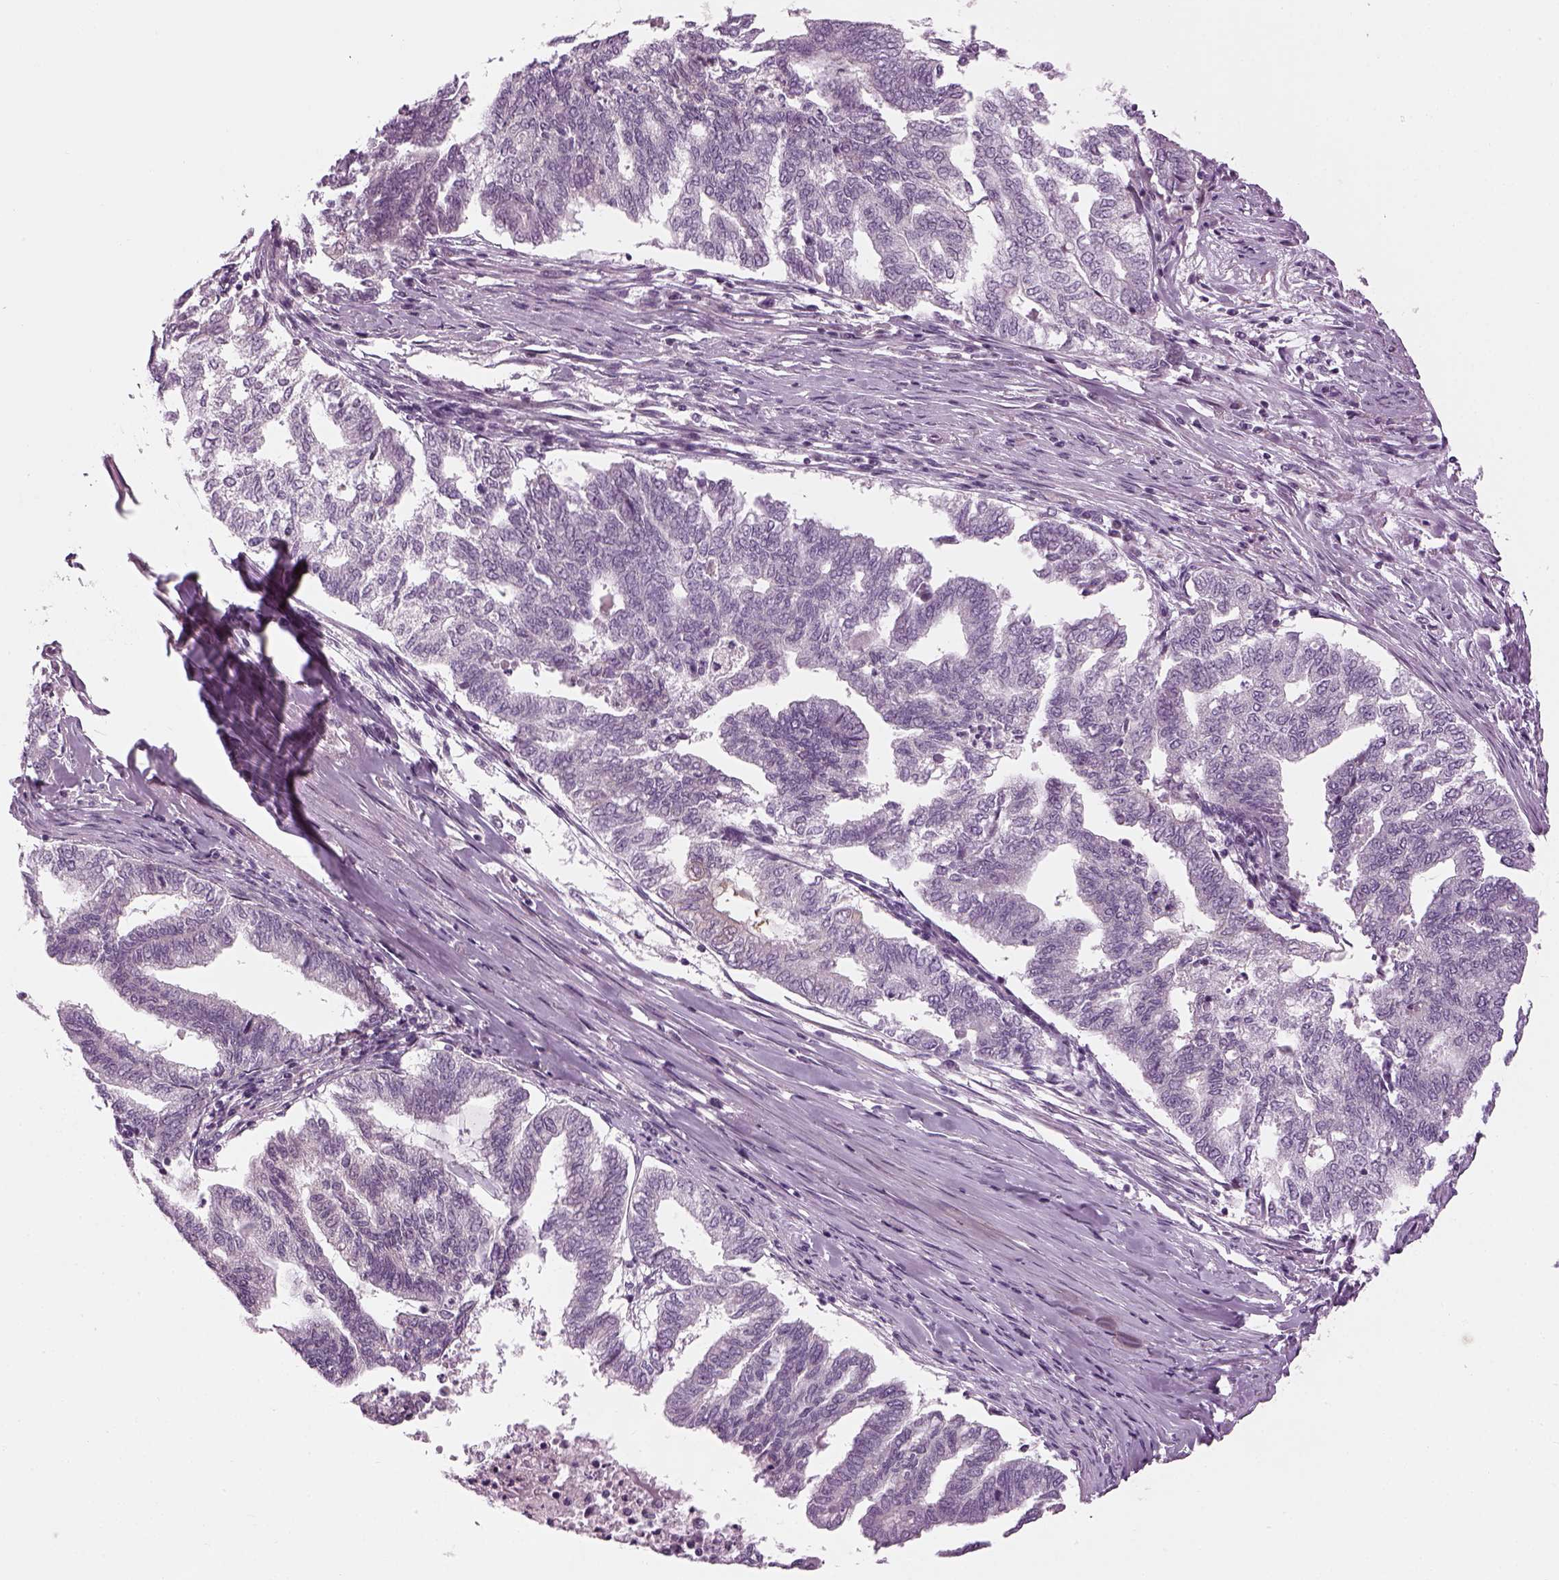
{"staining": {"intensity": "negative", "quantity": "none", "location": "none"}, "tissue": "endometrial cancer", "cell_type": "Tumor cells", "image_type": "cancer", "snomed": [{"axis": "morphology", "description": "Adenocarcinoma, NOS"}, {"axis": "topography", "description": "Endometrium"}], "caption": "This is an immunohistochemistry photomicrograph of human endometrial adenocarcinoma. There is no positivity in tumor cells.", "gene": "LRRIQ3", "patient": {"sex": "female", "age": 79}}